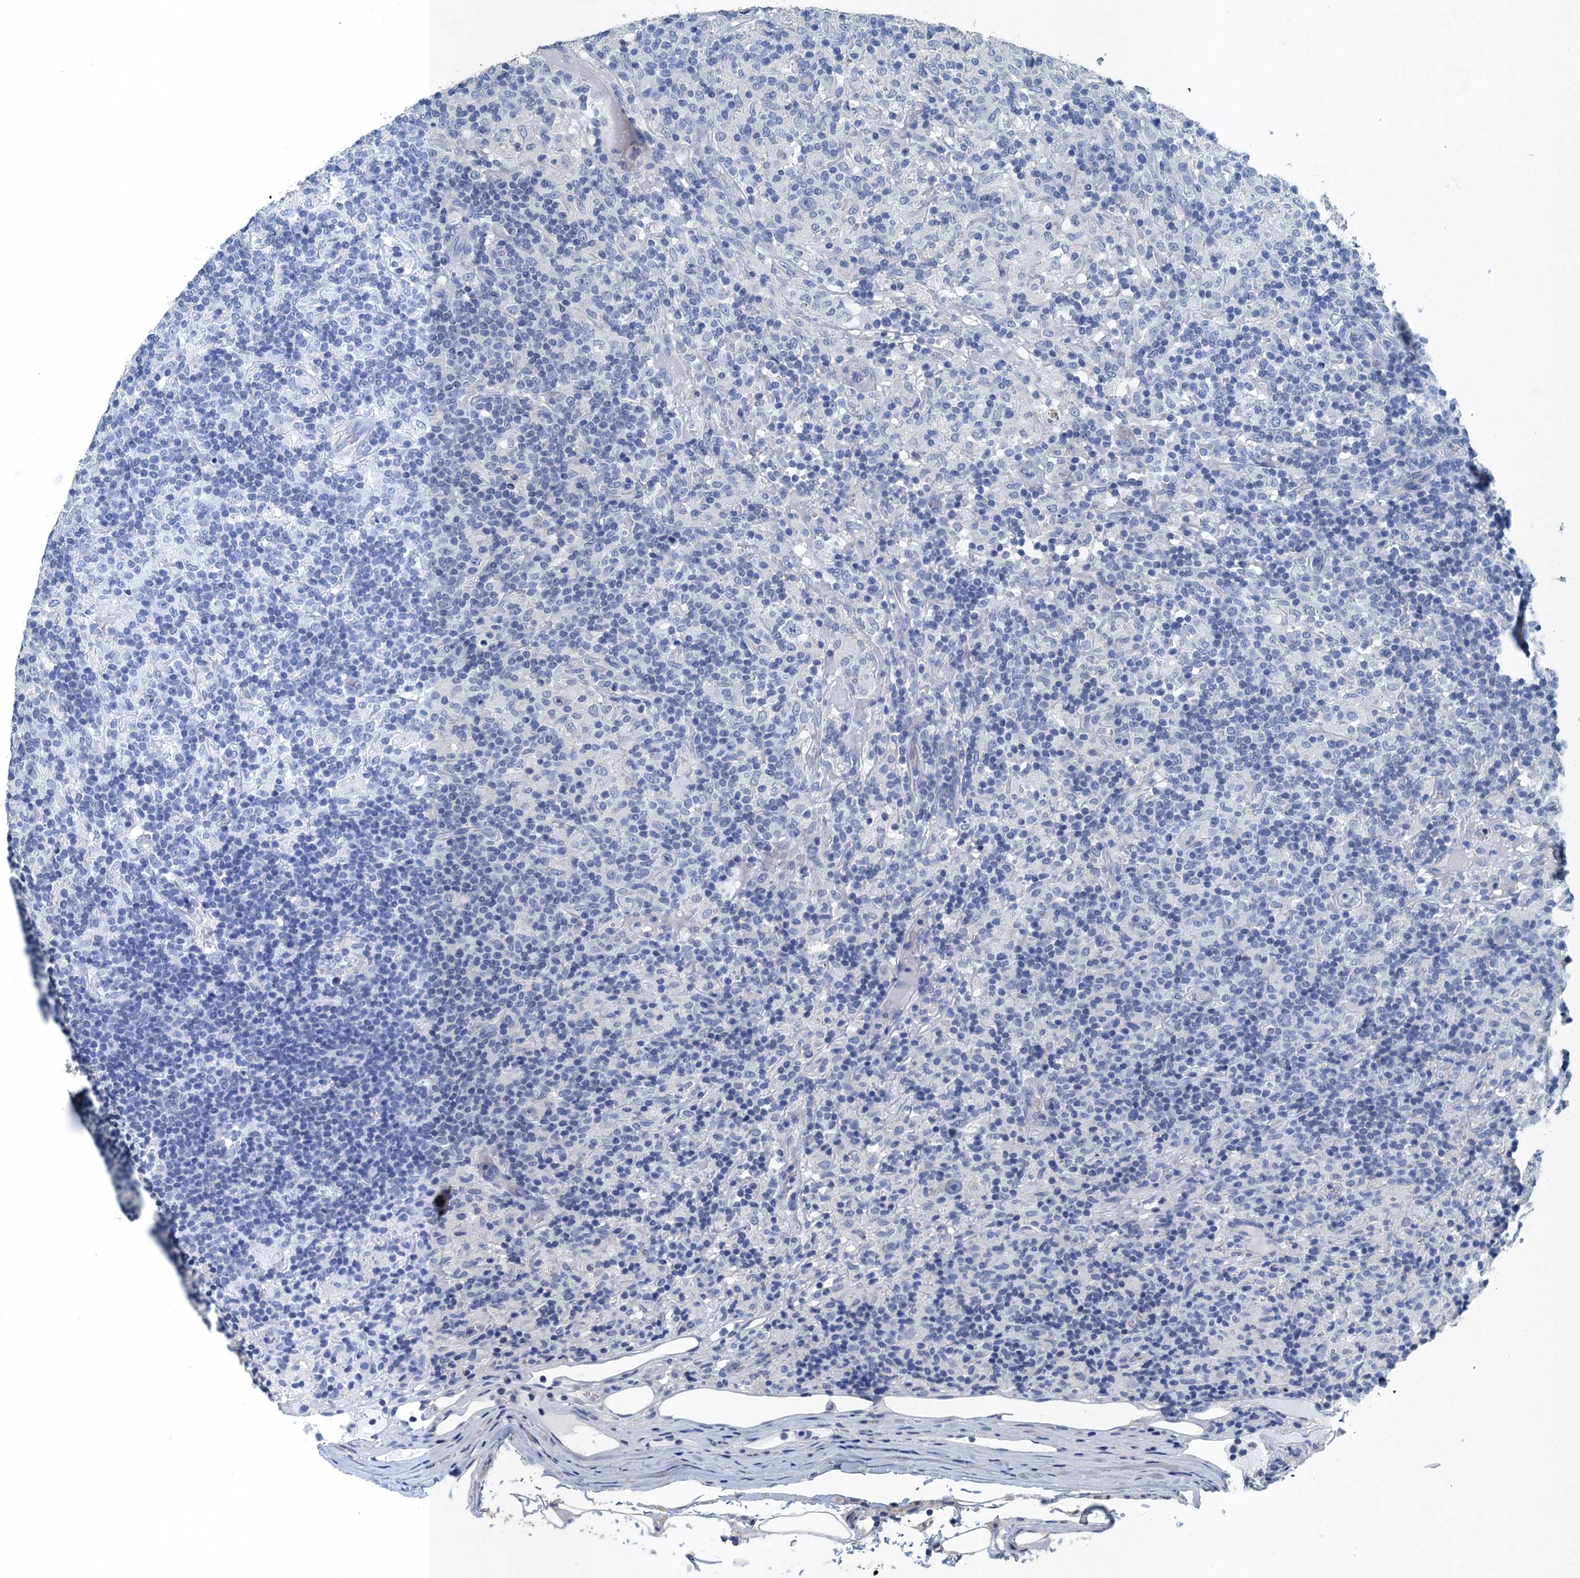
{"staining": {"intensity": "negative", "quantity": "none", "location": "none"}, "tissue": "lymphoma", "cell_type": "Tumor cells", "image_type": "cancer", "snomed": [{"axis": "morphology", "description": "Hodgkin's disease, NOS"}, {"axis": "topography", "description": "Lymph node"}], "caption": "There is no significant expression in tumor cells of lymphoma.", "gene": "GADL1", "patient": {"sex": "male", "age": 70}}